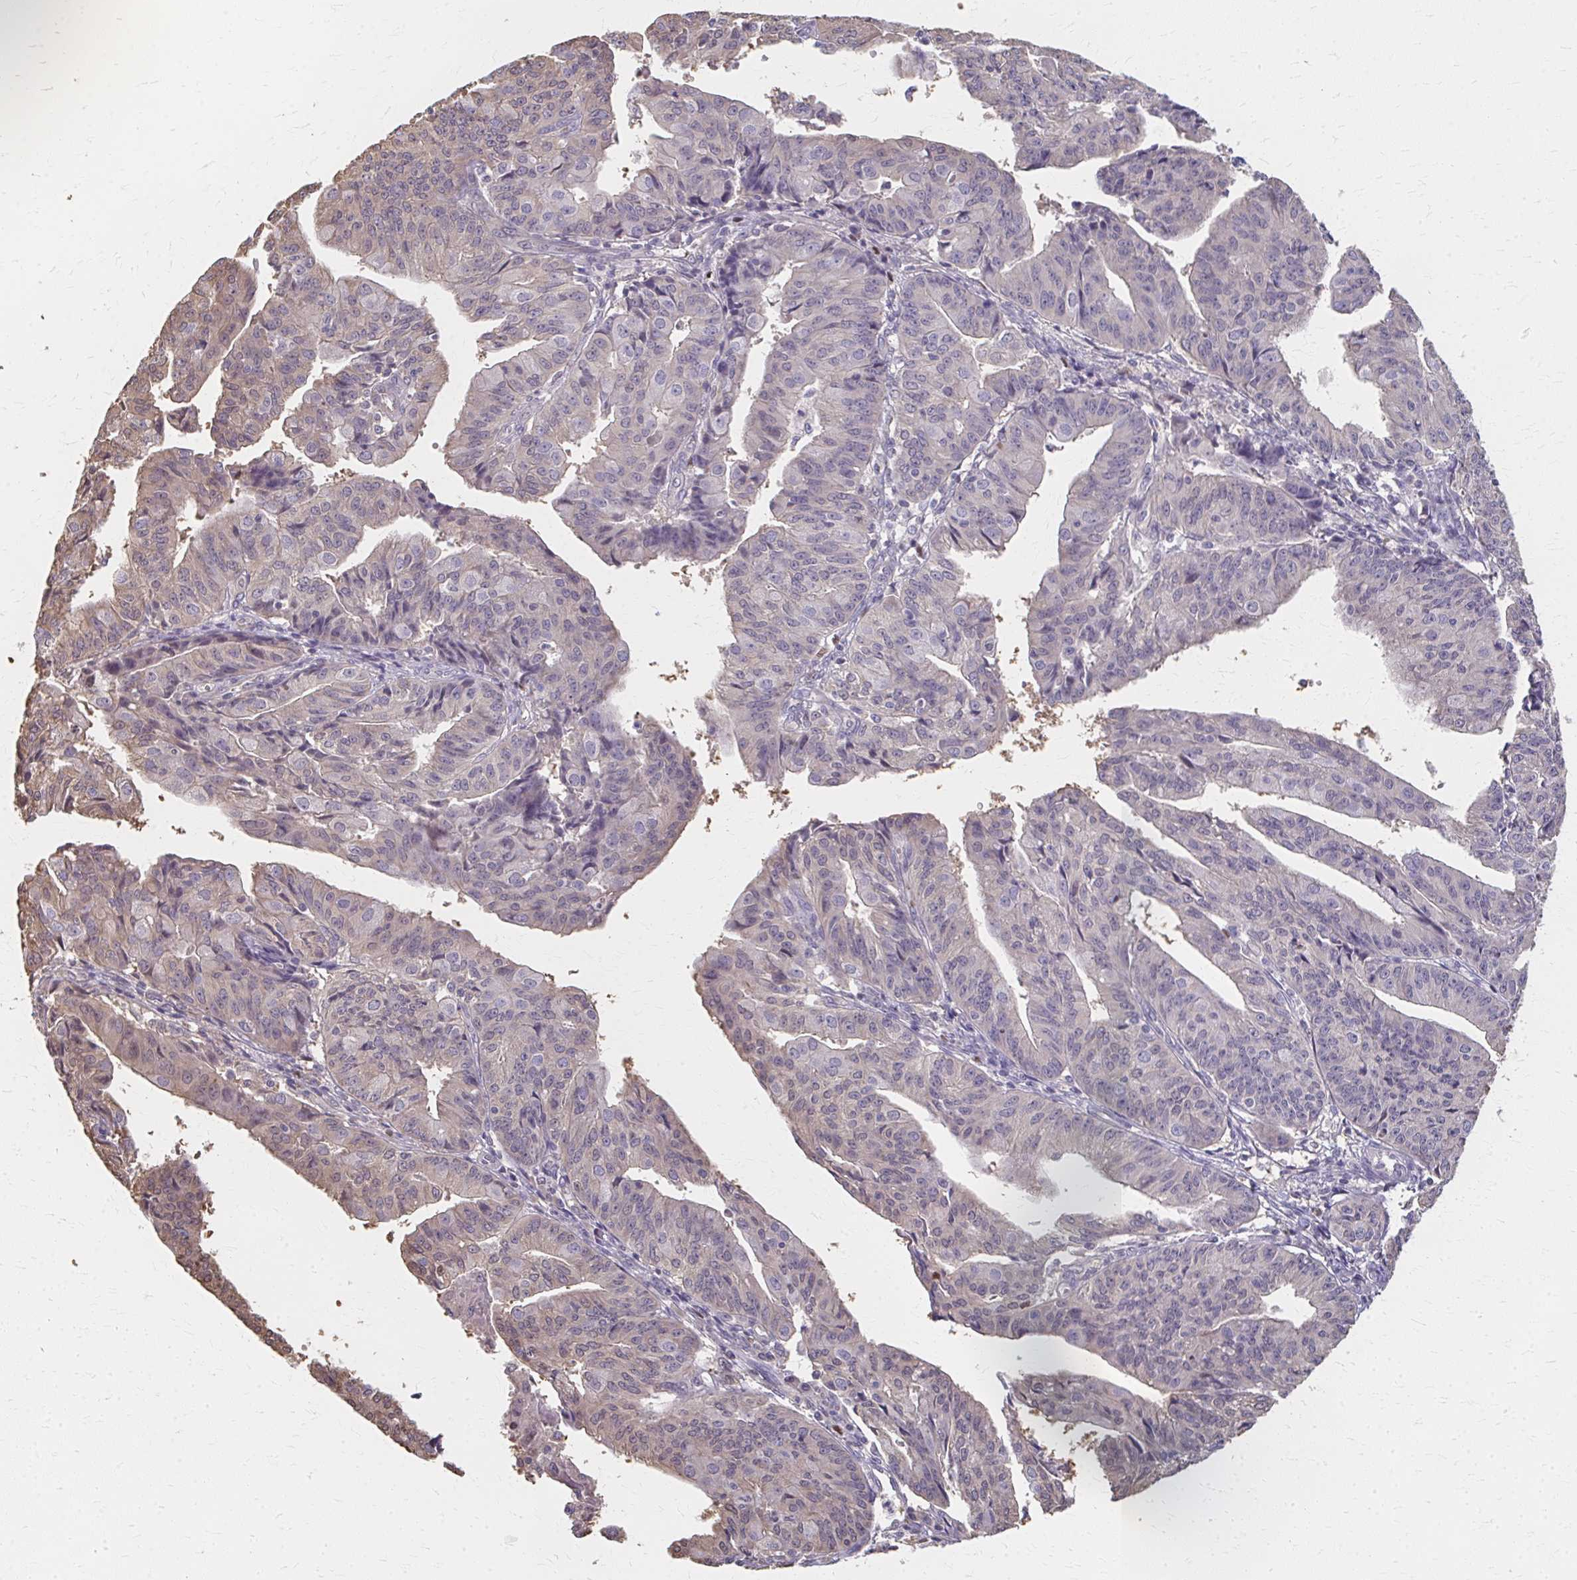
{"staining": {"intensity": "weak", "quantity": "<25%", "location": "cytoplasmic/membranous"}, "tissue": "endometrial cancer", "cell_type": "Tumor cells", "image_type": "cancer", "snomed": [{"axis": "morphology", "description": "Adenocarcinoma, NOS"}, {"axis": "topography", "description": "Endometrium"}], "caption": "This is an immunohistochemistry (IHC) micrograph of human endometrial cancer. There is no expression in tumor cells.", "gene": "RABGAP1L", "patient": {"sex": "female", "age": 56}}